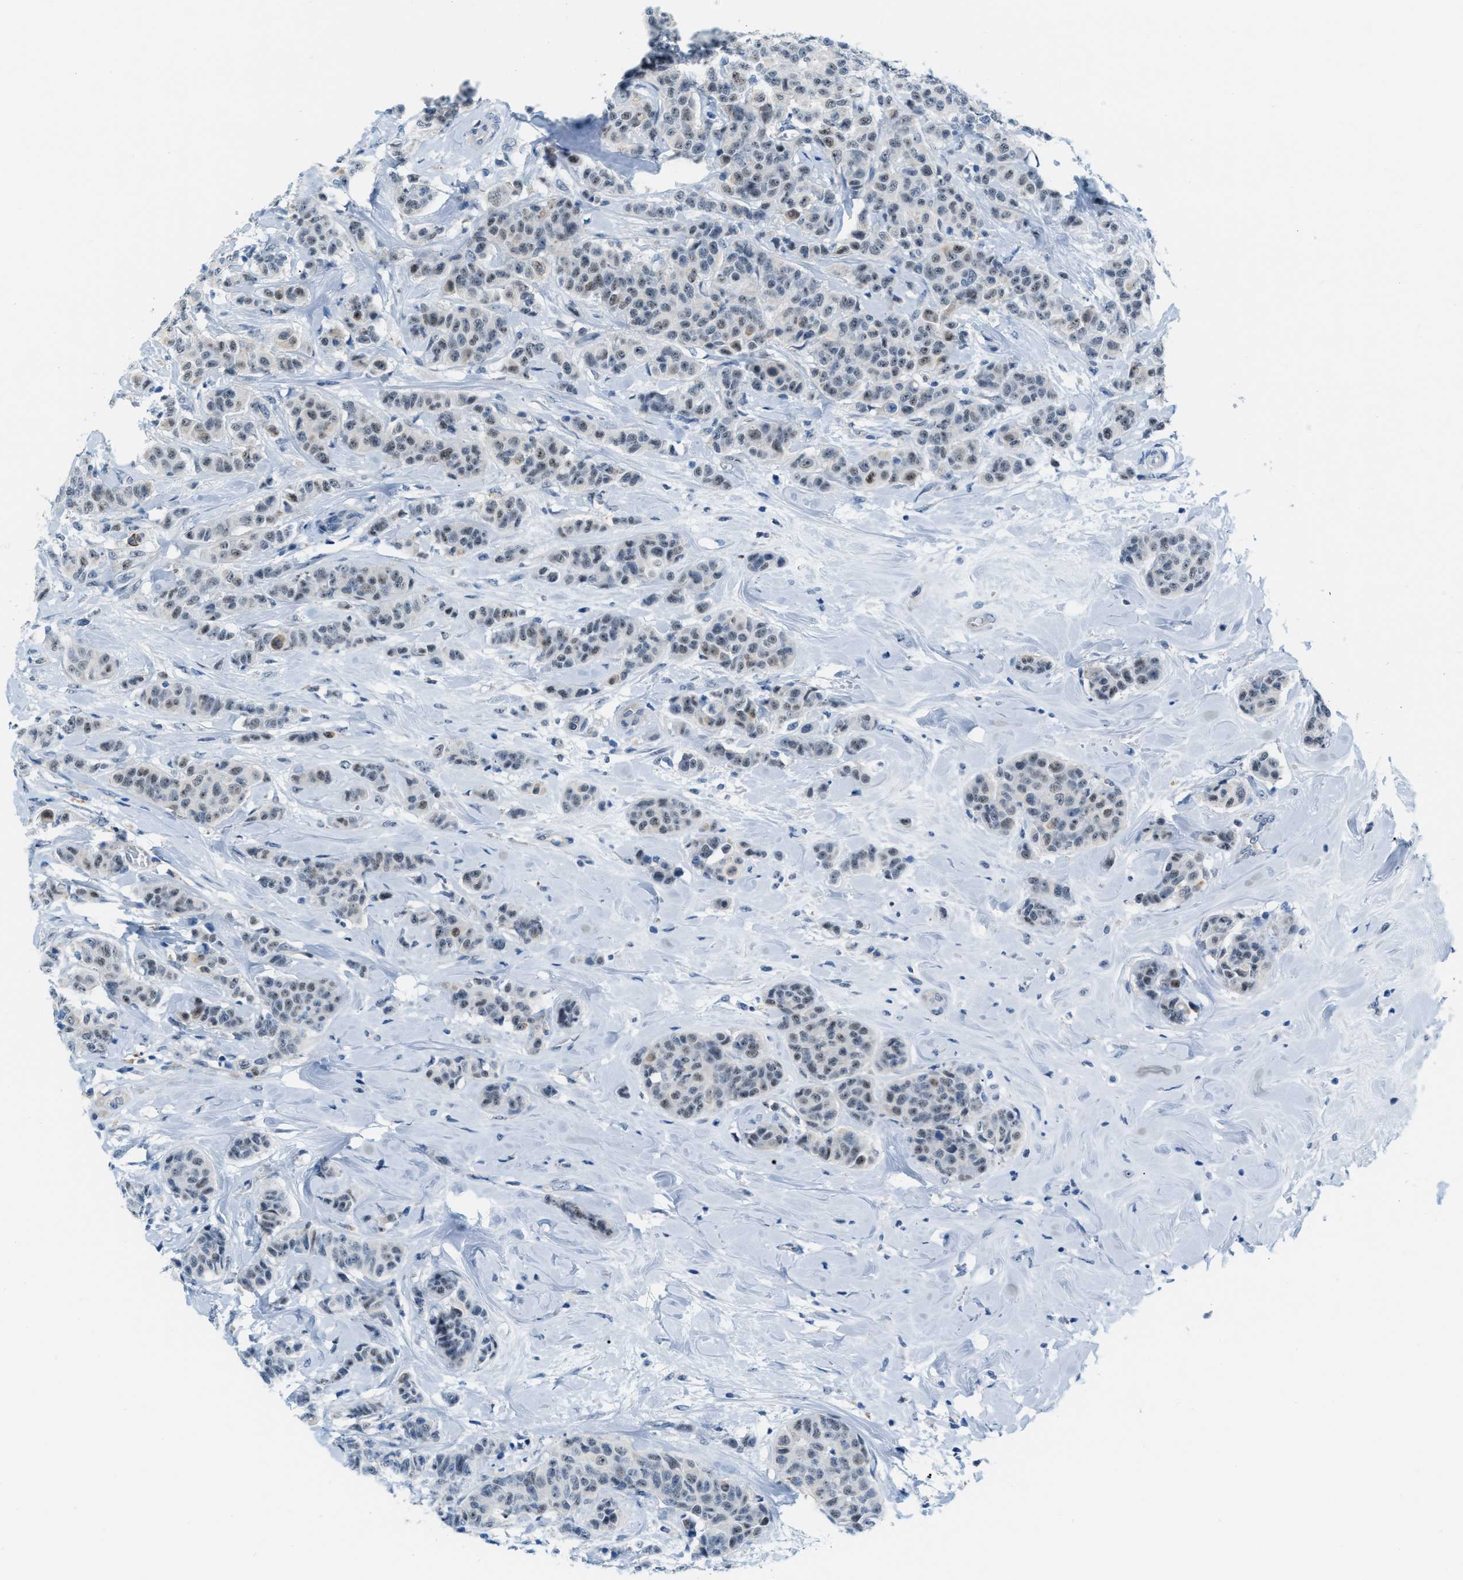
{"staining": {"intensity": "weak", "quantity": "25%-75%", "location": "nuclear"}, "tissue": "breast cancer", "cell_type": "Tumor cells", "image_type": "cancer", "snomed": [{"axis": "morphology", "description": "Normal tissue, NOS"}, {"axis": "morphology", "description": "Duct carcinoma"}, {"axis": "topography", "description": "Breast"}], "caption": "DAB (3,3'-diaminobenzidine) immunohistochemical staining of human breast cancer reveals weak nuclear protein staining in about 25%-75% of tumor cells.", "gene": "PHRF1", "patient": {"sex": "female", "age": 40}}